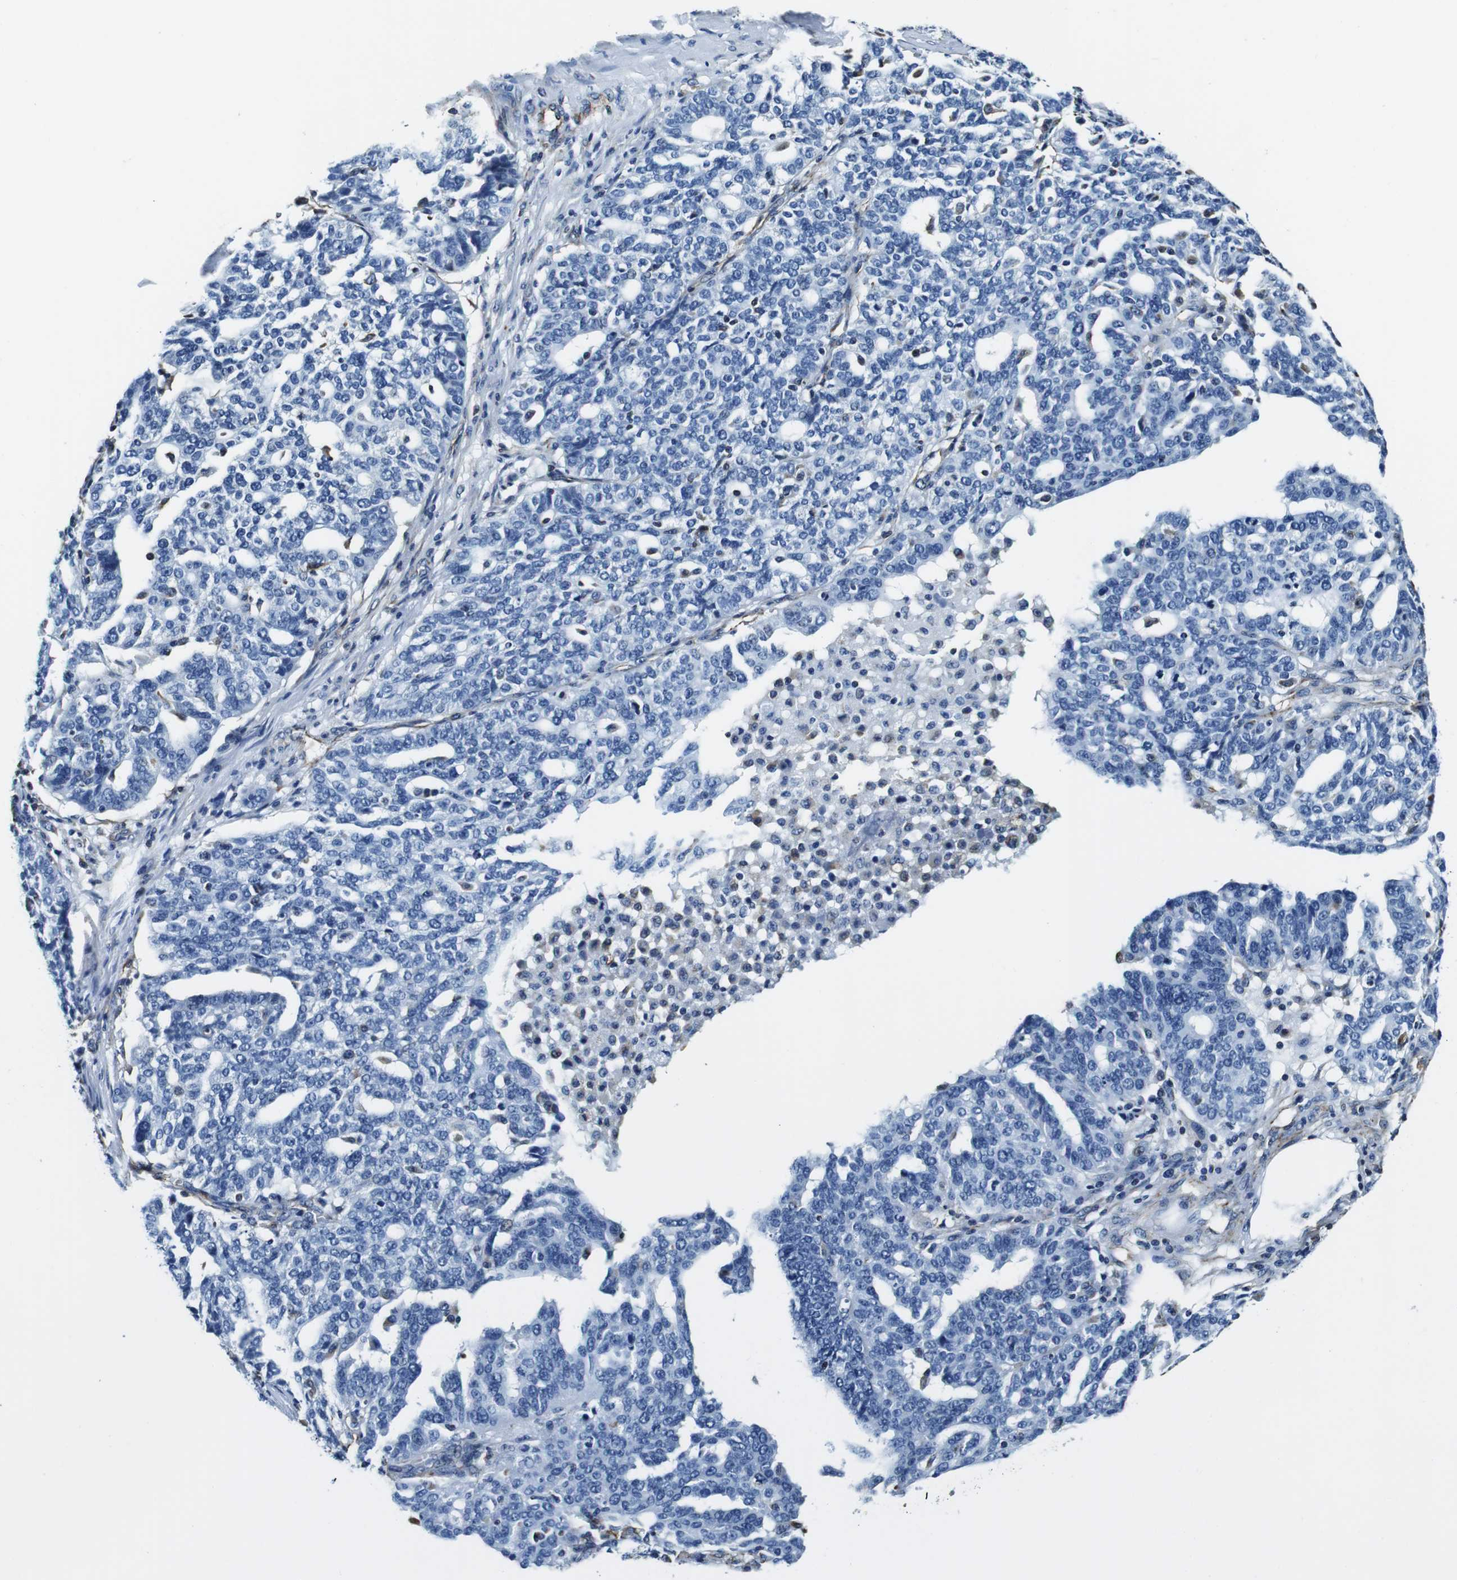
{"staining": {"intensity": "negative", "quantity": "none", "location": "none"}, "tissue": "ovarian cancer", "cell_type": "Tumor cells", "image_type": "cancer", "snomed": [{"axis": "morphology", "description": "Cystadenocarcinoma, serous, NOS"}, {"axis": "topography", "description": "Ovary"}], "caption": "Photomicrograph shows no significant protein positivity in tumor cells of ovarian cancer (serous cystadenocarcinoma).", "gene": "GJE1", "patient": {"sex": "female", "age": 59}}